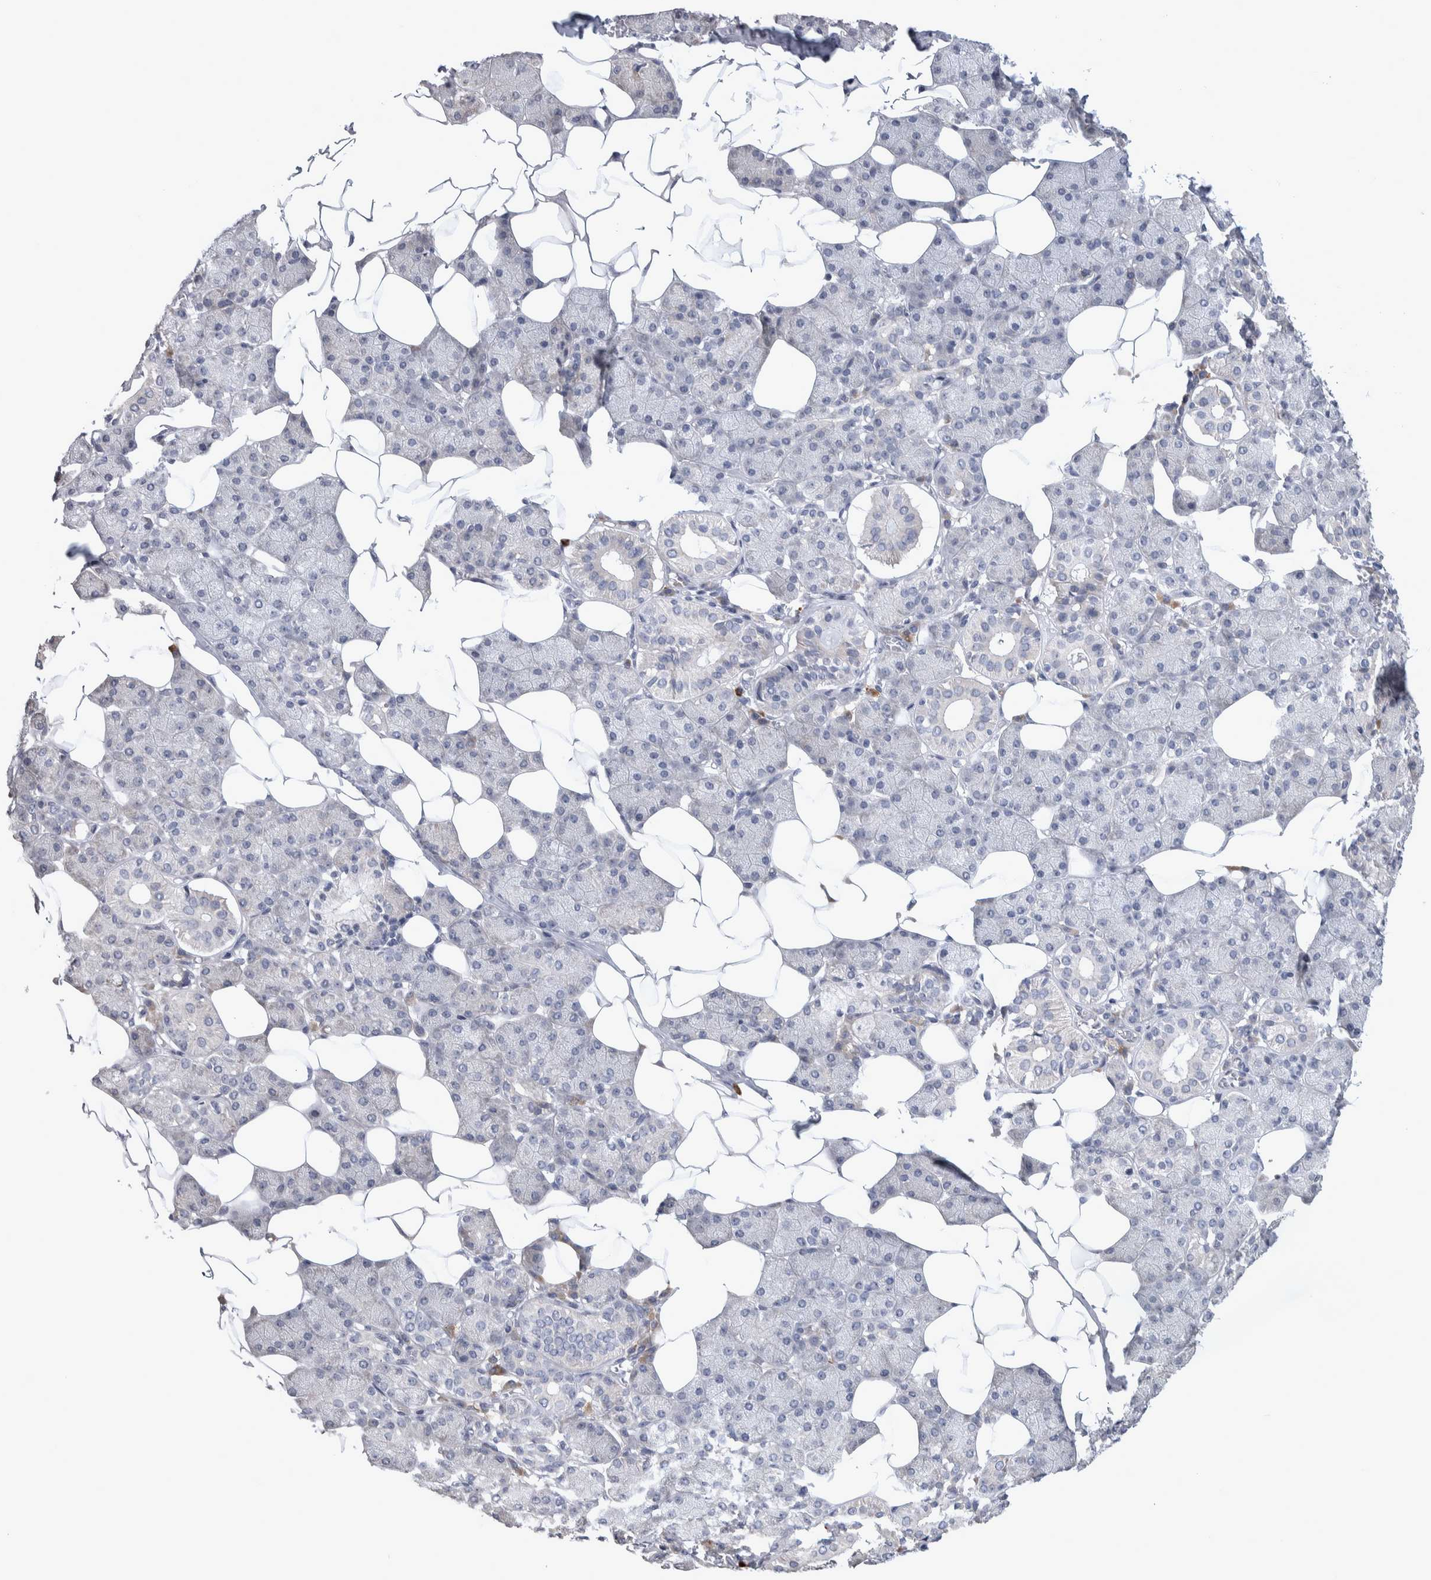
{"staining": {"intensity": "weak", "quantity": "25%-75%", "location": "cytoplasmic/membranous"}, "tissue": "salivary gland", "cell_type": "Glandular cells", "image_type": "normal", "snomed": [{"axis": "morphology", "description": "Normal tissue, NOS"}, {"axis": "topography", "description": "Salivary gland"}], "caption": "Human salivary gland stained with a brown dye demonstrates weak cytoplasmic/membranous positive expression in about 25%-75% of glandular cells.", "gene": "IBTK", "patient": {"sex": "female", "age": 33}}